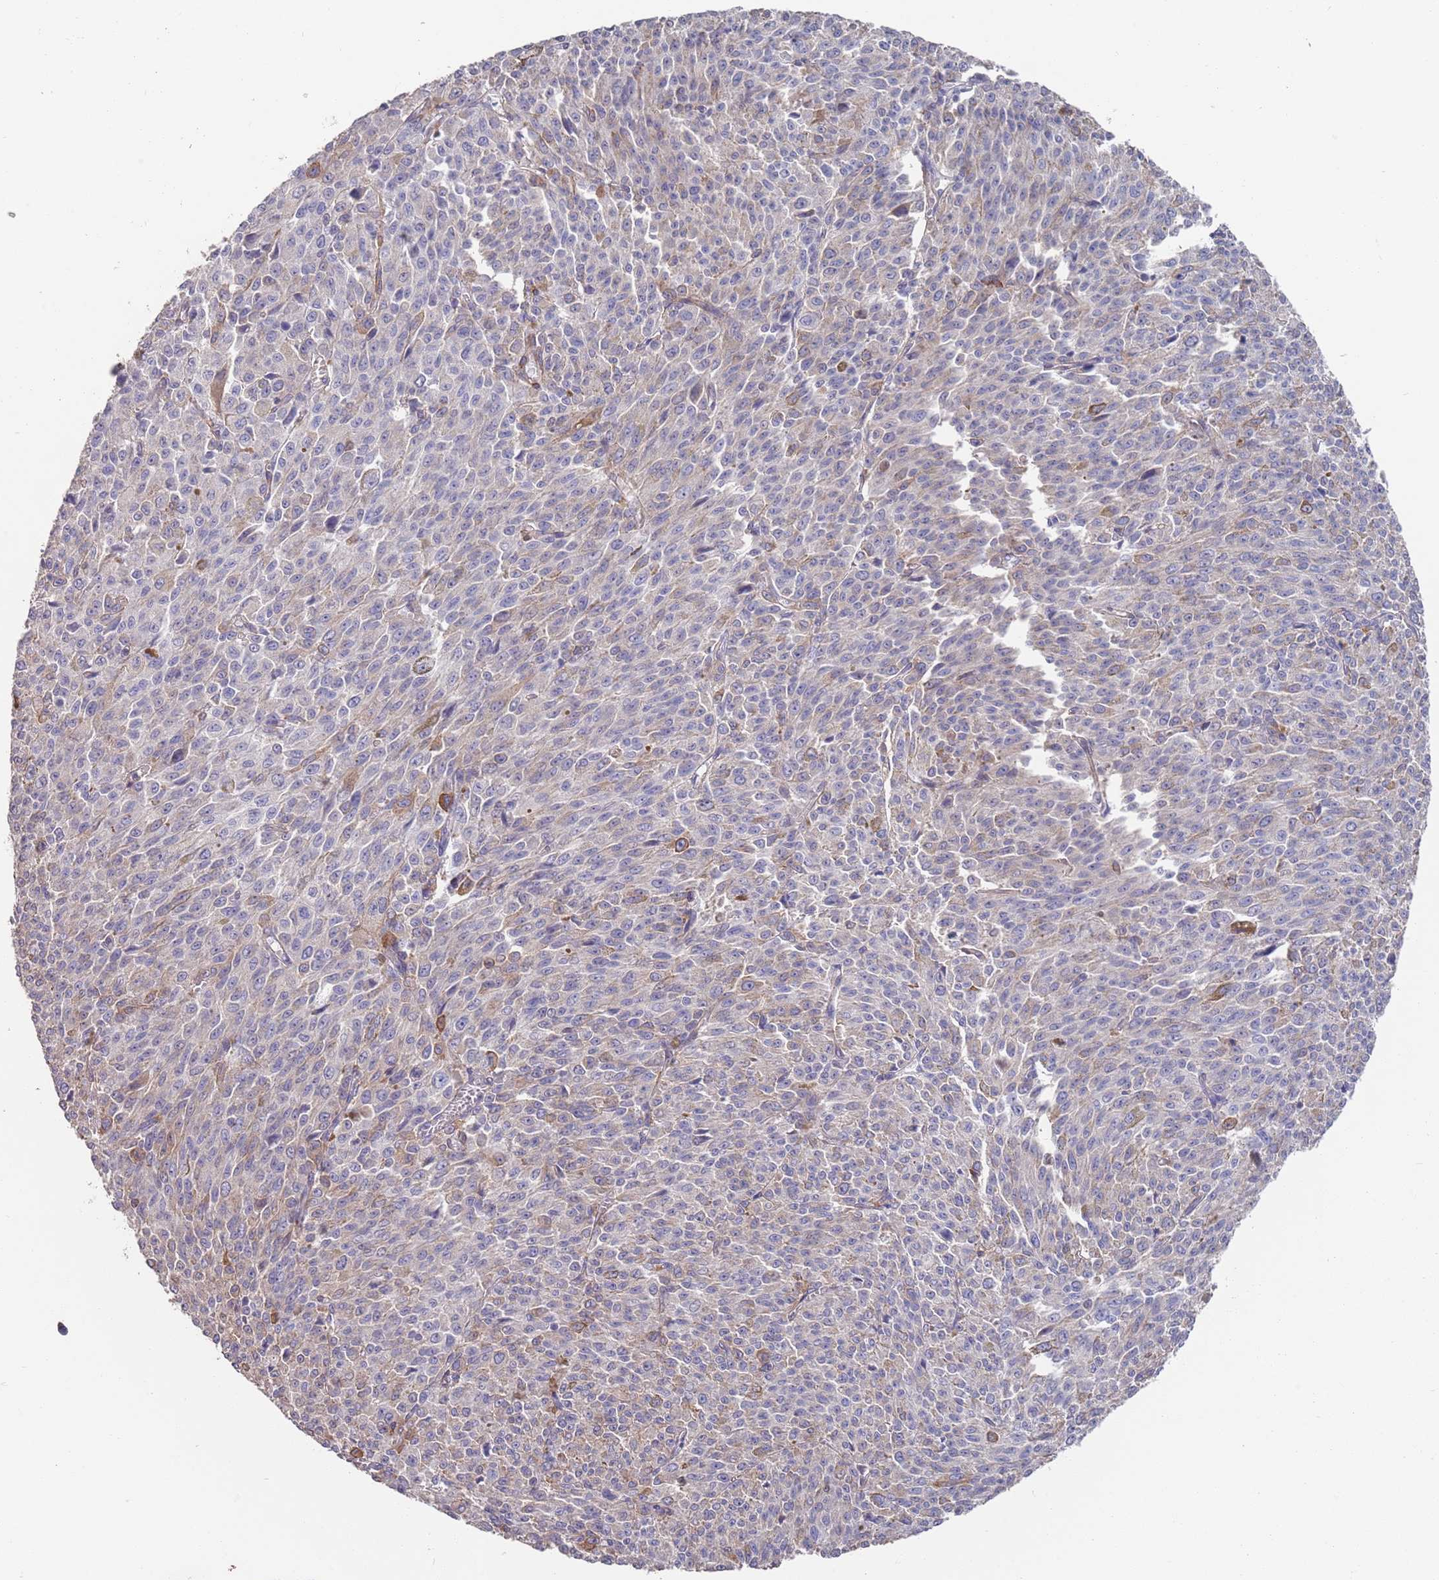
{"staining": {"intensity": "weak", "quantity": "<25%", "location": "cytoplasmic/membranous"}, "tissue": "melanoma", "cell_type": "Tumor cells", "image_type": "cancer", "snomed": [{"axis": "morphology", "description": "Malignant melanoma, NOS"}, {"axis": "topography", "description": "Skin"}], "caption": "Immunohistochemistry (IHC) photomicrograph of neoplastic tissue: malignant melanoma stained with DAB exhibits no significant protein staining in tumor cells.", "gene": "ANK2", "patient": {"sex": "female", "age": 52}}